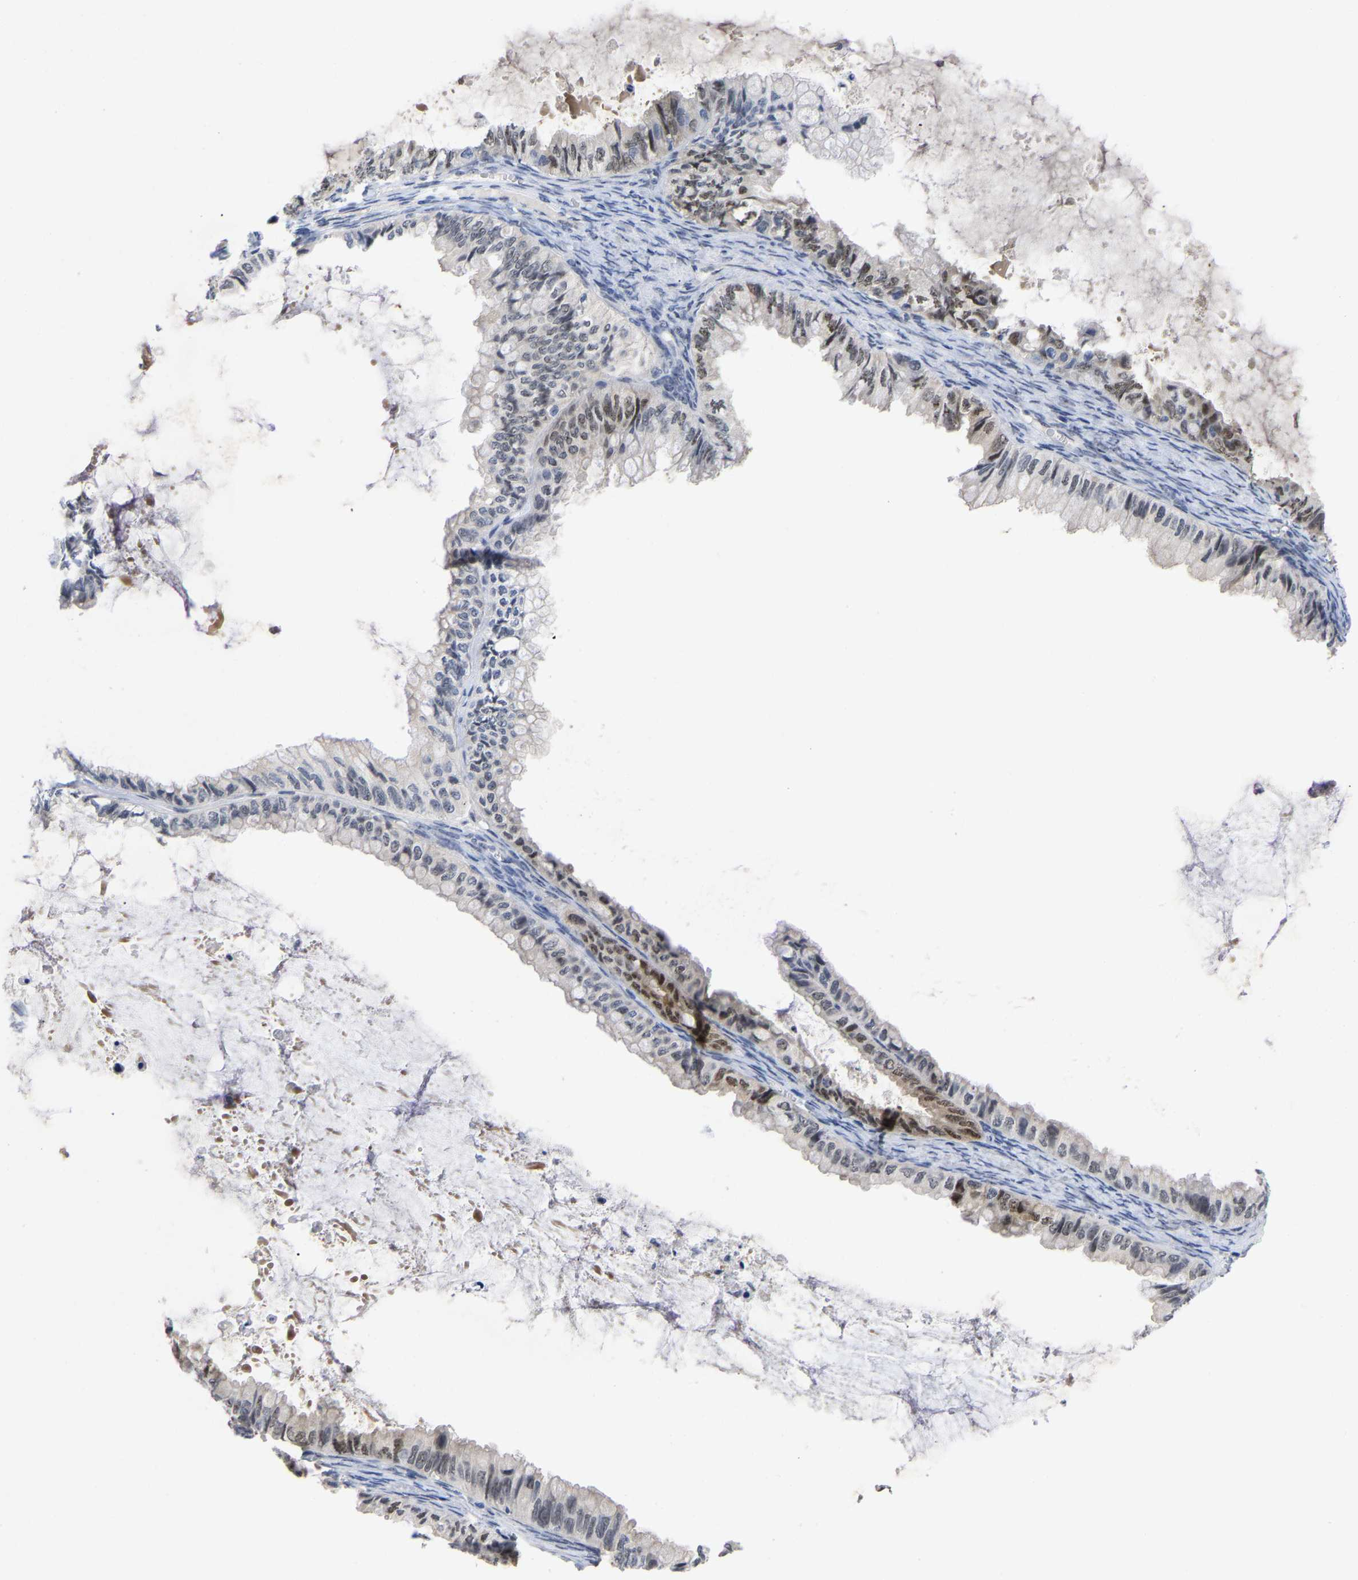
{"staining": {"intensity": "weak", "quantity": "<25%", "location": "cytoplasmic/membranous,nuclear"}, "tissue": "ovarian cancer", "cell_type": "Tumor cells", "image_type": "cancer", "snomed": [{"axis": "morphology", "description": "Cystadenocarcinoma, mucinous, NOS"}, {"axis": "topography", "description": "Ovary"}], "caption": "A high-resolution photomicrograph shows immunohistochemistry (IHC) staining of ovarian cancer (mucinous cystadenocarcinoma), which exhibits no significant expression in tumor cells.", "gene": "NLE1", "patient": {"sex": "female", "age": 80}}